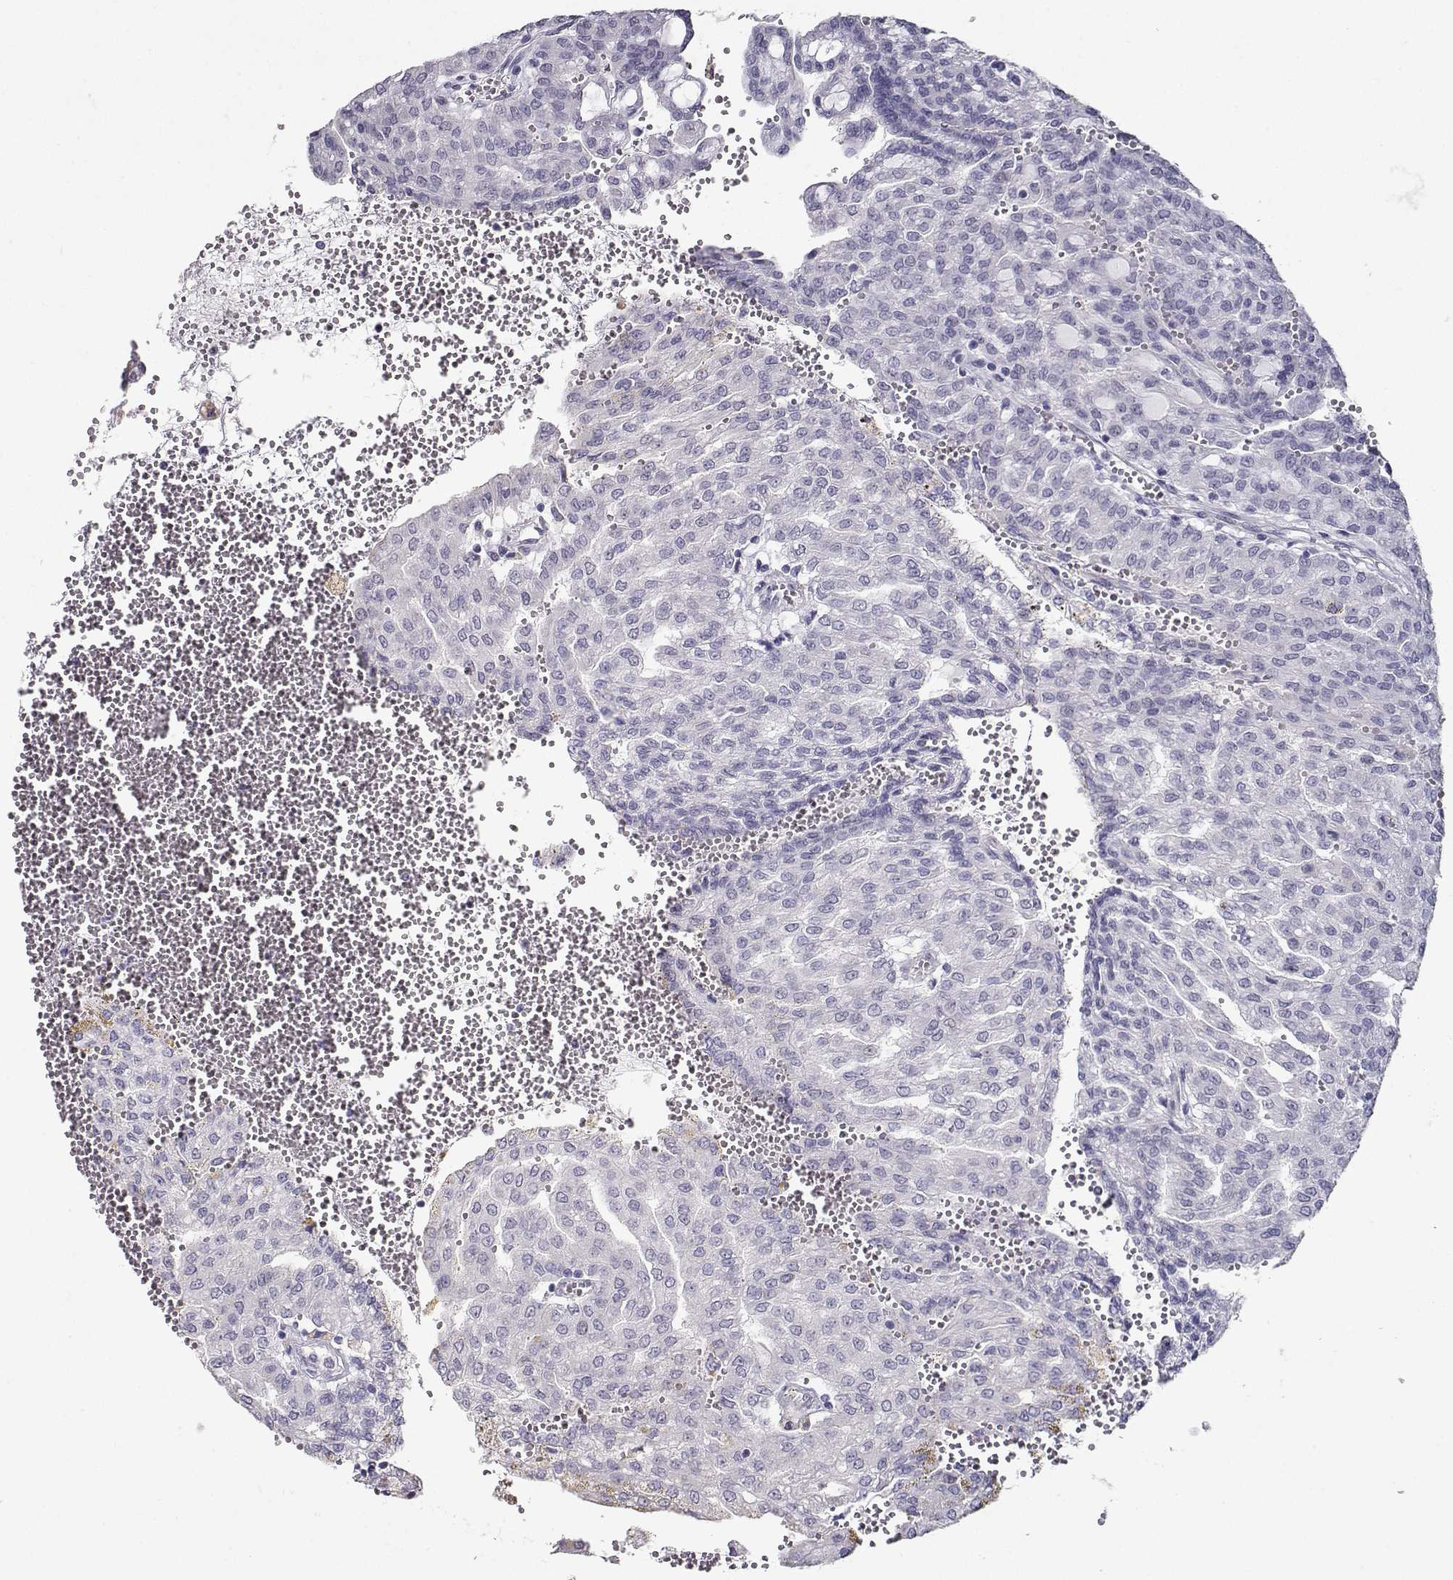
{"staining": {"intensity": "negative", "quantity": "none", "location": "none"}, "tissue": "renal cancer", "cell_type": "Tumor cells", "image_type": "cancer", "snomed": [{"axis": "morphology", "description": "Adenocarcinoma, NOS"}, {"axis": "topography", "description": "Kidney"}], "caption": "Protein analysis of renal cancer displays no significant positivity in tumor cells.", "gene": "CARTPT", "patient": {"sex": "male", "age": 63}}